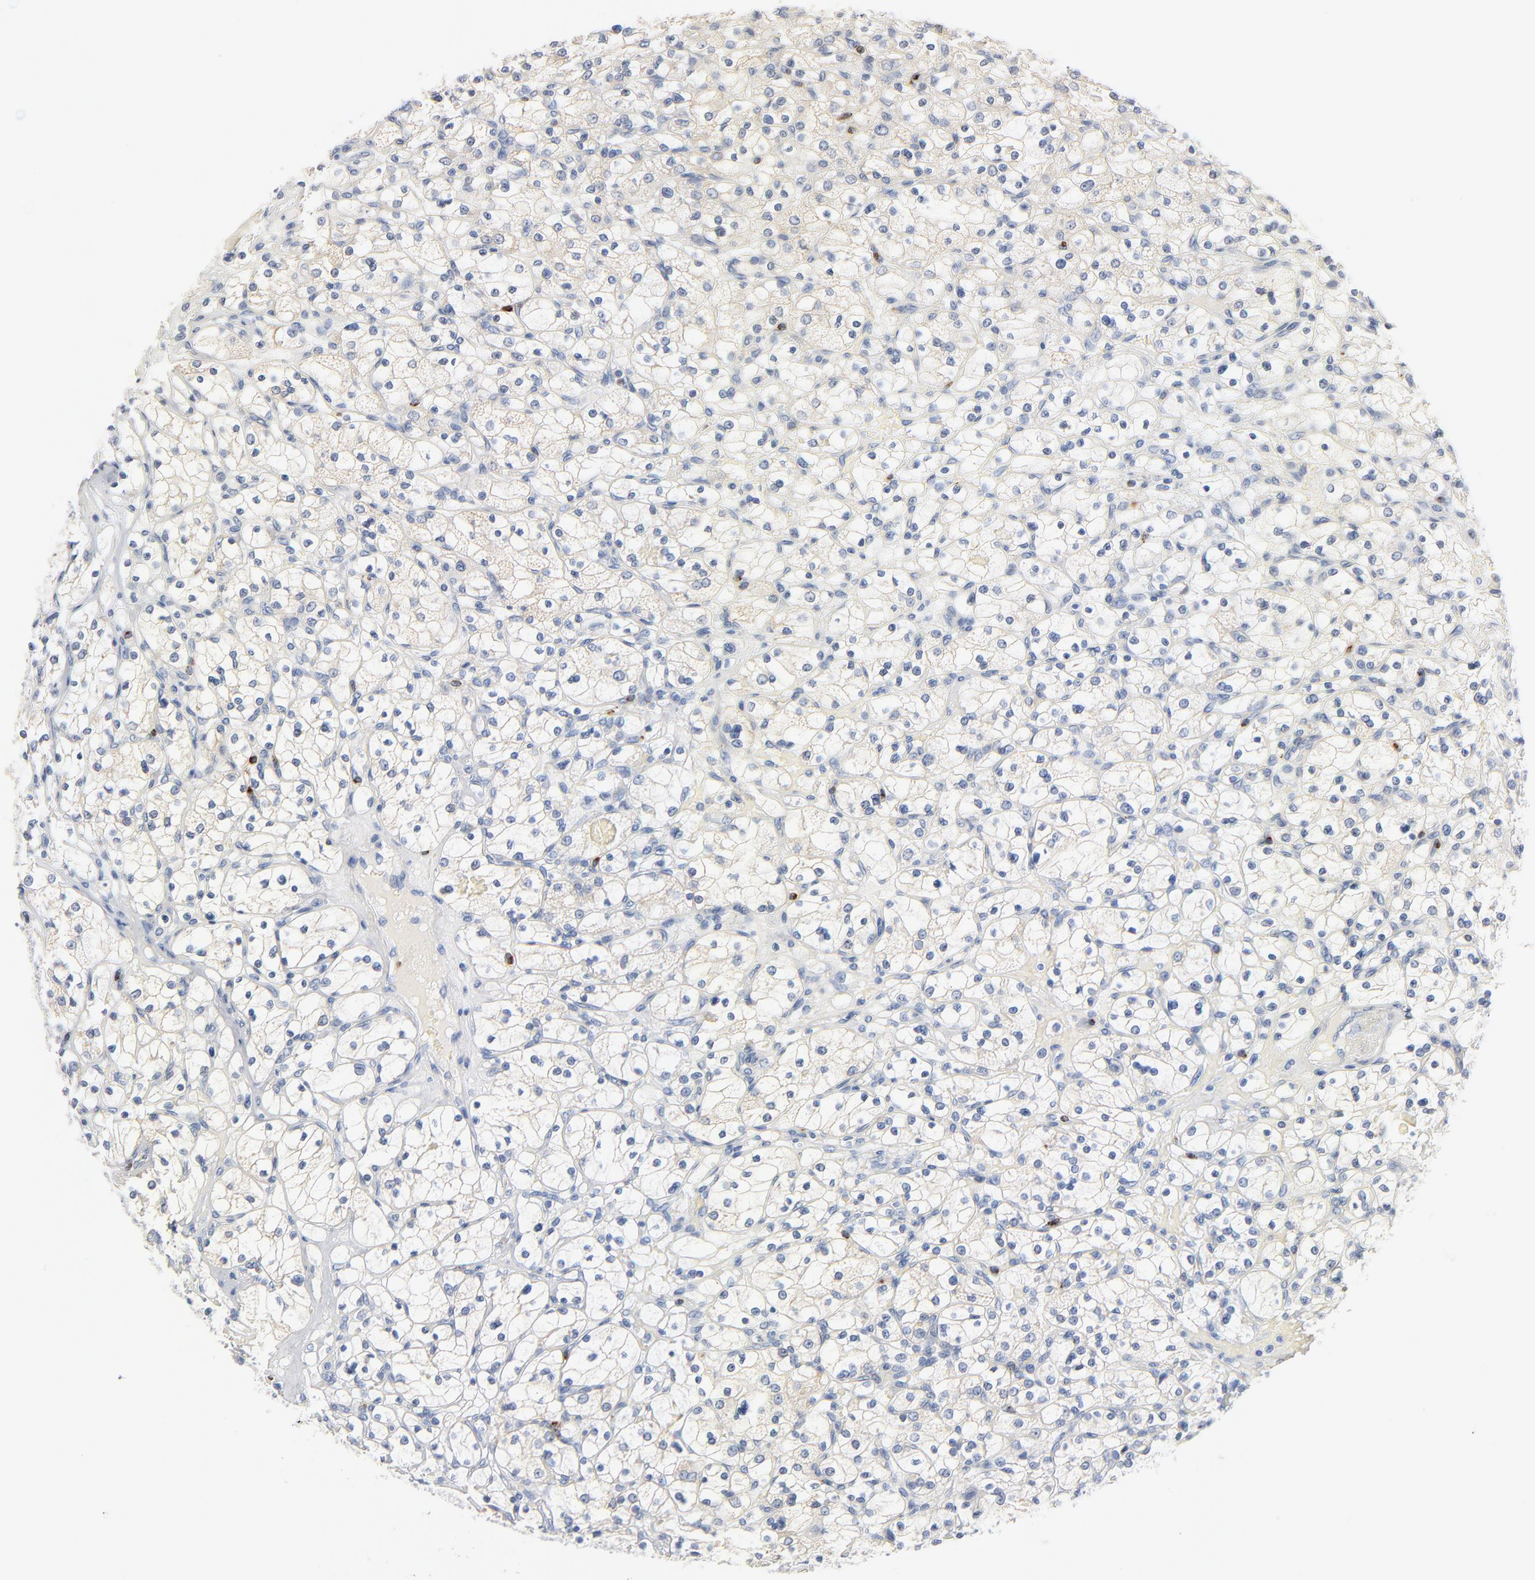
{"staining": {"intensity": "negative", "quantity": "none", "location": "none"}, "tissue": "renal cancer", "cell_type": "Tumor cells", "image_type": "cancer", "snomed": [{"axis": "morphology", "description": "Adenocarcinoma, NOS"}, {"axis": "topography", "description": "Kidney"}], "caption": "Immunohistochemistry image of human renal cancer (adenocarcinoma) stained for a protein (brown), which shows no staining in tumor cells. (DAB immunohistochemistry visualized using brightfield microscopy, high magnification).", "gene": "GZMB", "patient": {"sex": "female", "age": 83}}